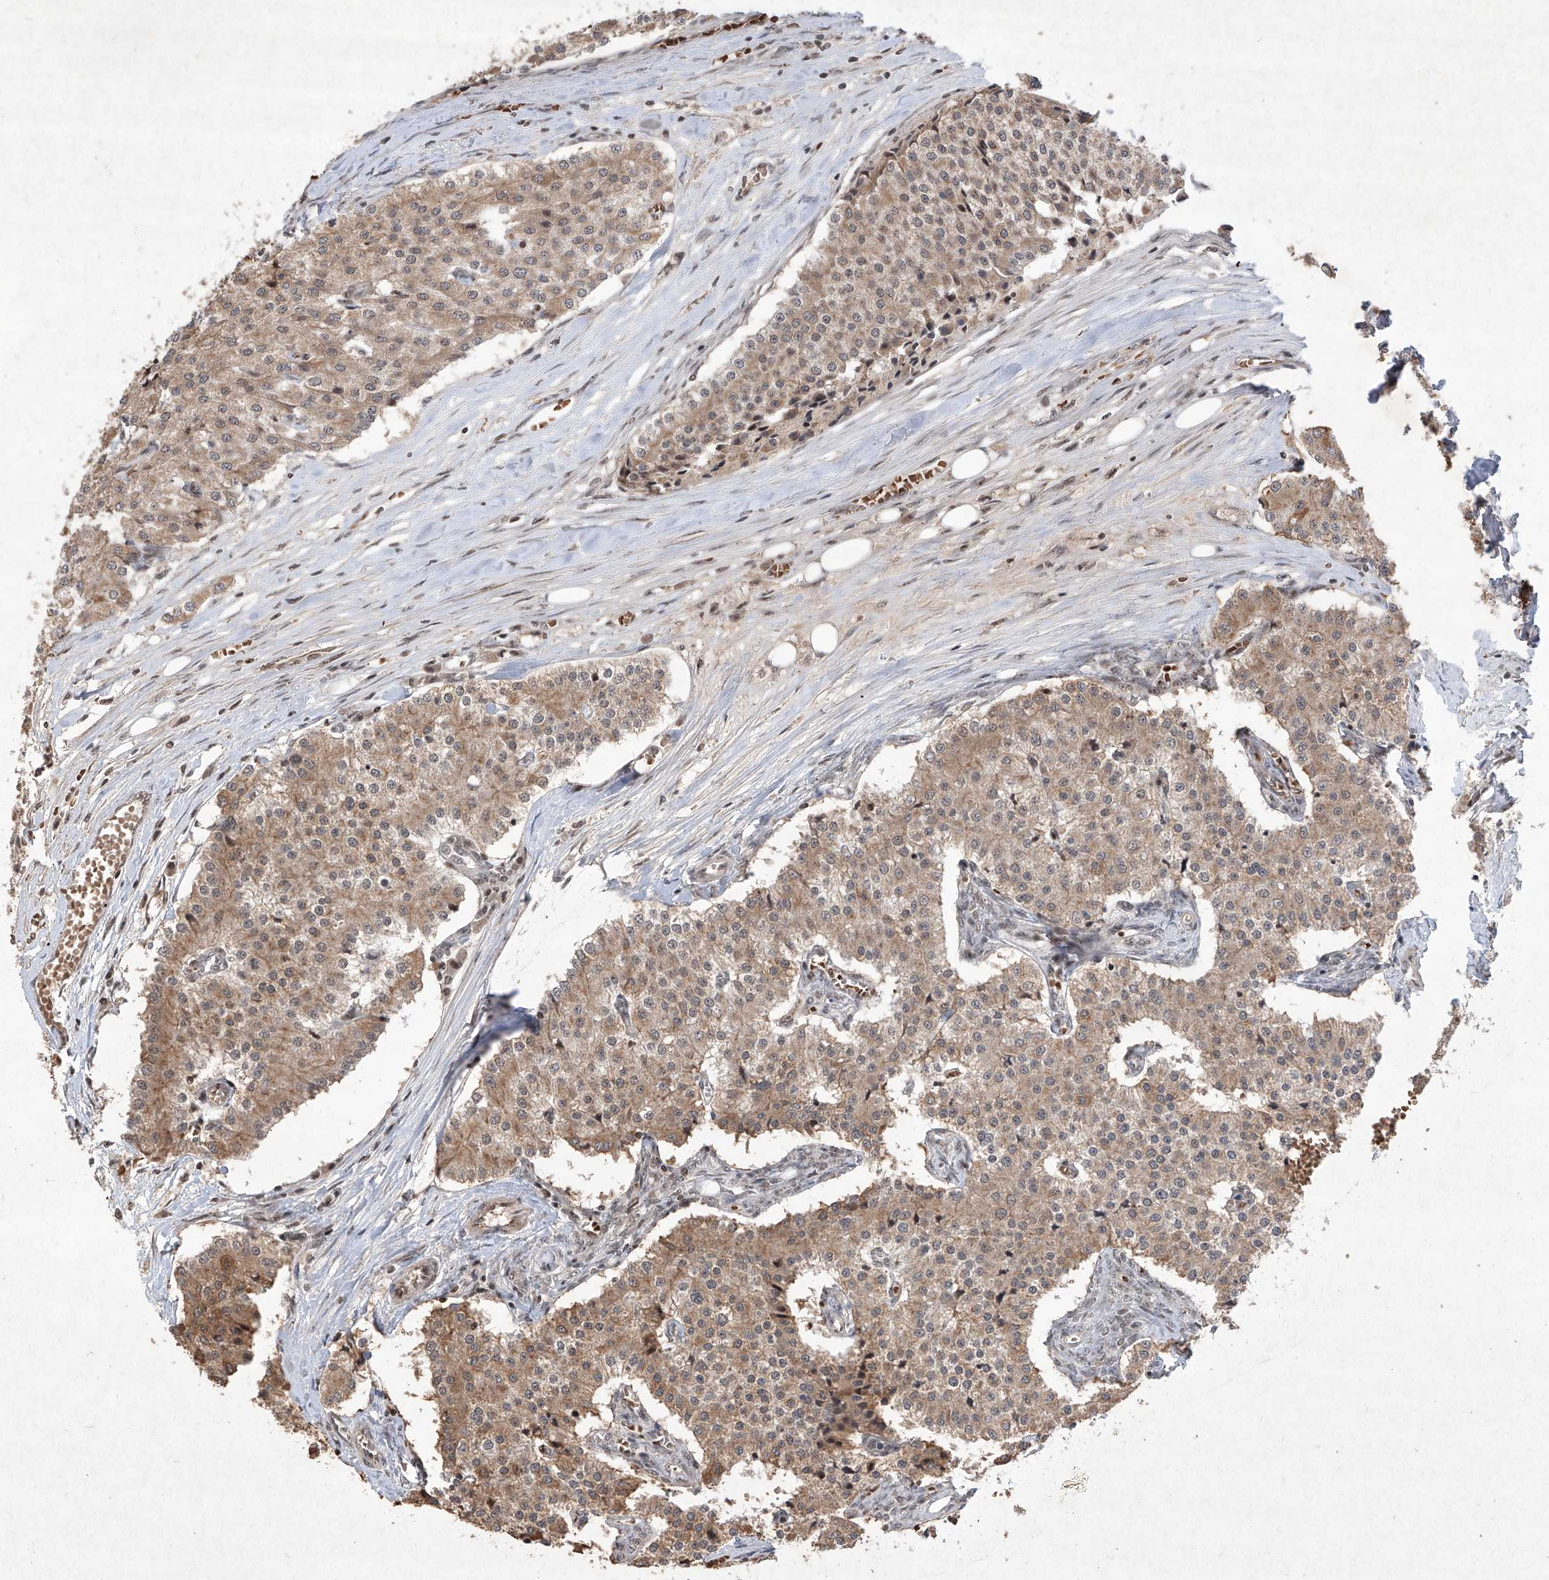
{"staining": {"intensity": "moderate", "quantity": ">75%", "location": "cytoplasmic/membranous"}, "tissue": "carcinoid", "cell_type": "Tumor cells", "image_type": "cancer", "snomed": [{"axis": "morphology", "description": "Carcinoid, malignant, NOS"}, {"axis": "topography", "description": "Colon"}], "caption": "Tumor cells show medium levels of moderate cytoplasmic/membranous expression in about >75% of cells in carcinoid (malignant). The staining was performed using DAB, with brown indicating positive protein expression. Nuclei are stained blue with hematoxylin.", "gene": "IRF2", "patient": {"sex": "female", "age": 52}}